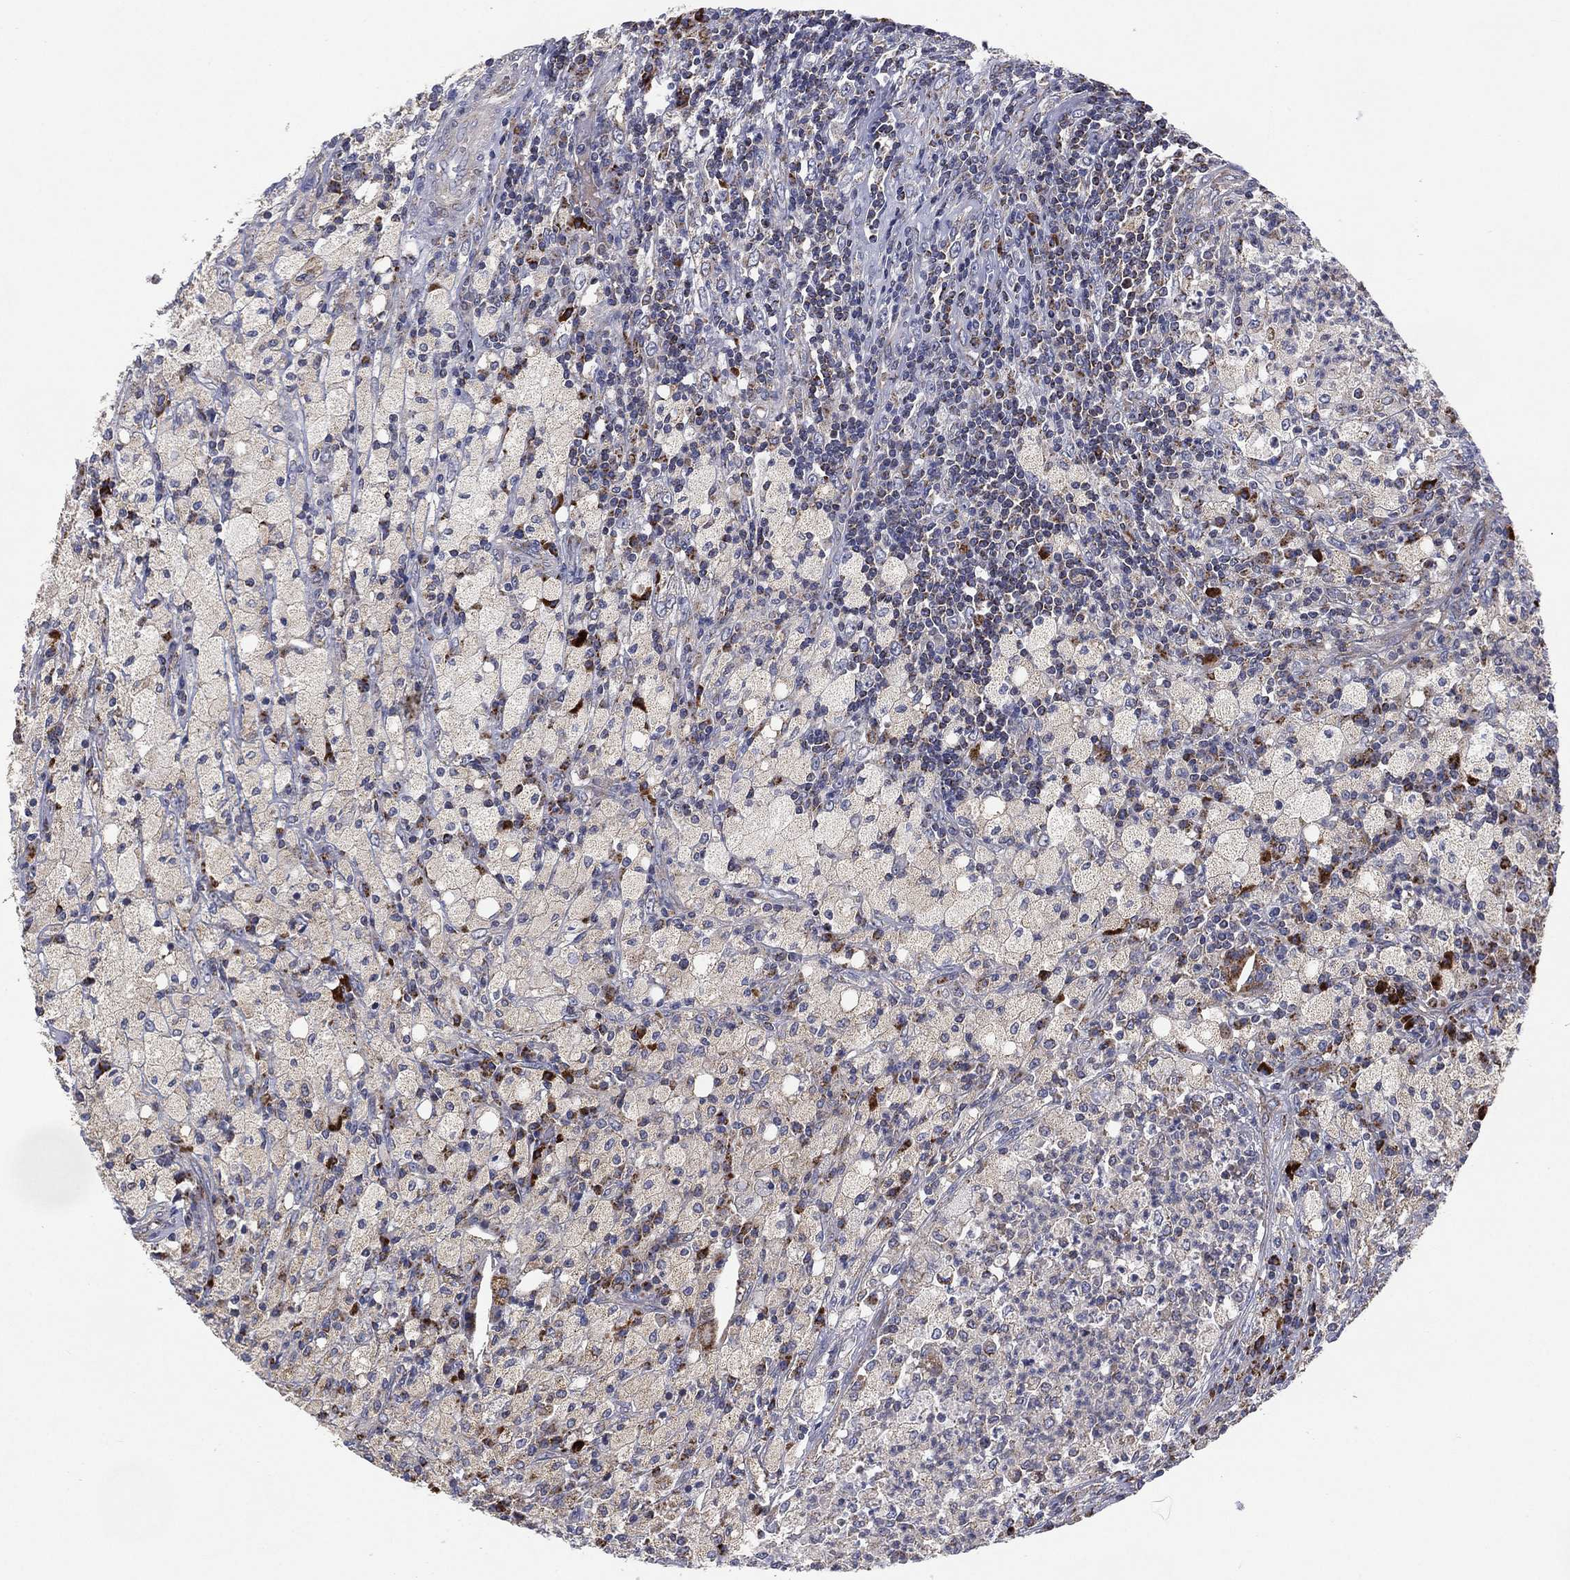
{"staining": {"intensity": "negative", "quantity": "none", "location": "none"}, "tissue": "testis cancer", "cell_type": "Tumor cells", "image_type": "cancer", "snomed": [{"axis": "morphology", "description": "Necrosis, NOS"}, {"axis": "morphology", "description": "Carcinoma, Embryonal, NOS"}, {"axis": "topography", "description": "Testis"}], "caption": "Histopathology image shows no significant protein positivity in tumor cells of testis cancer.", "gene": "PPP2R5A", "patient": {"sex": "male", "age": 19}}